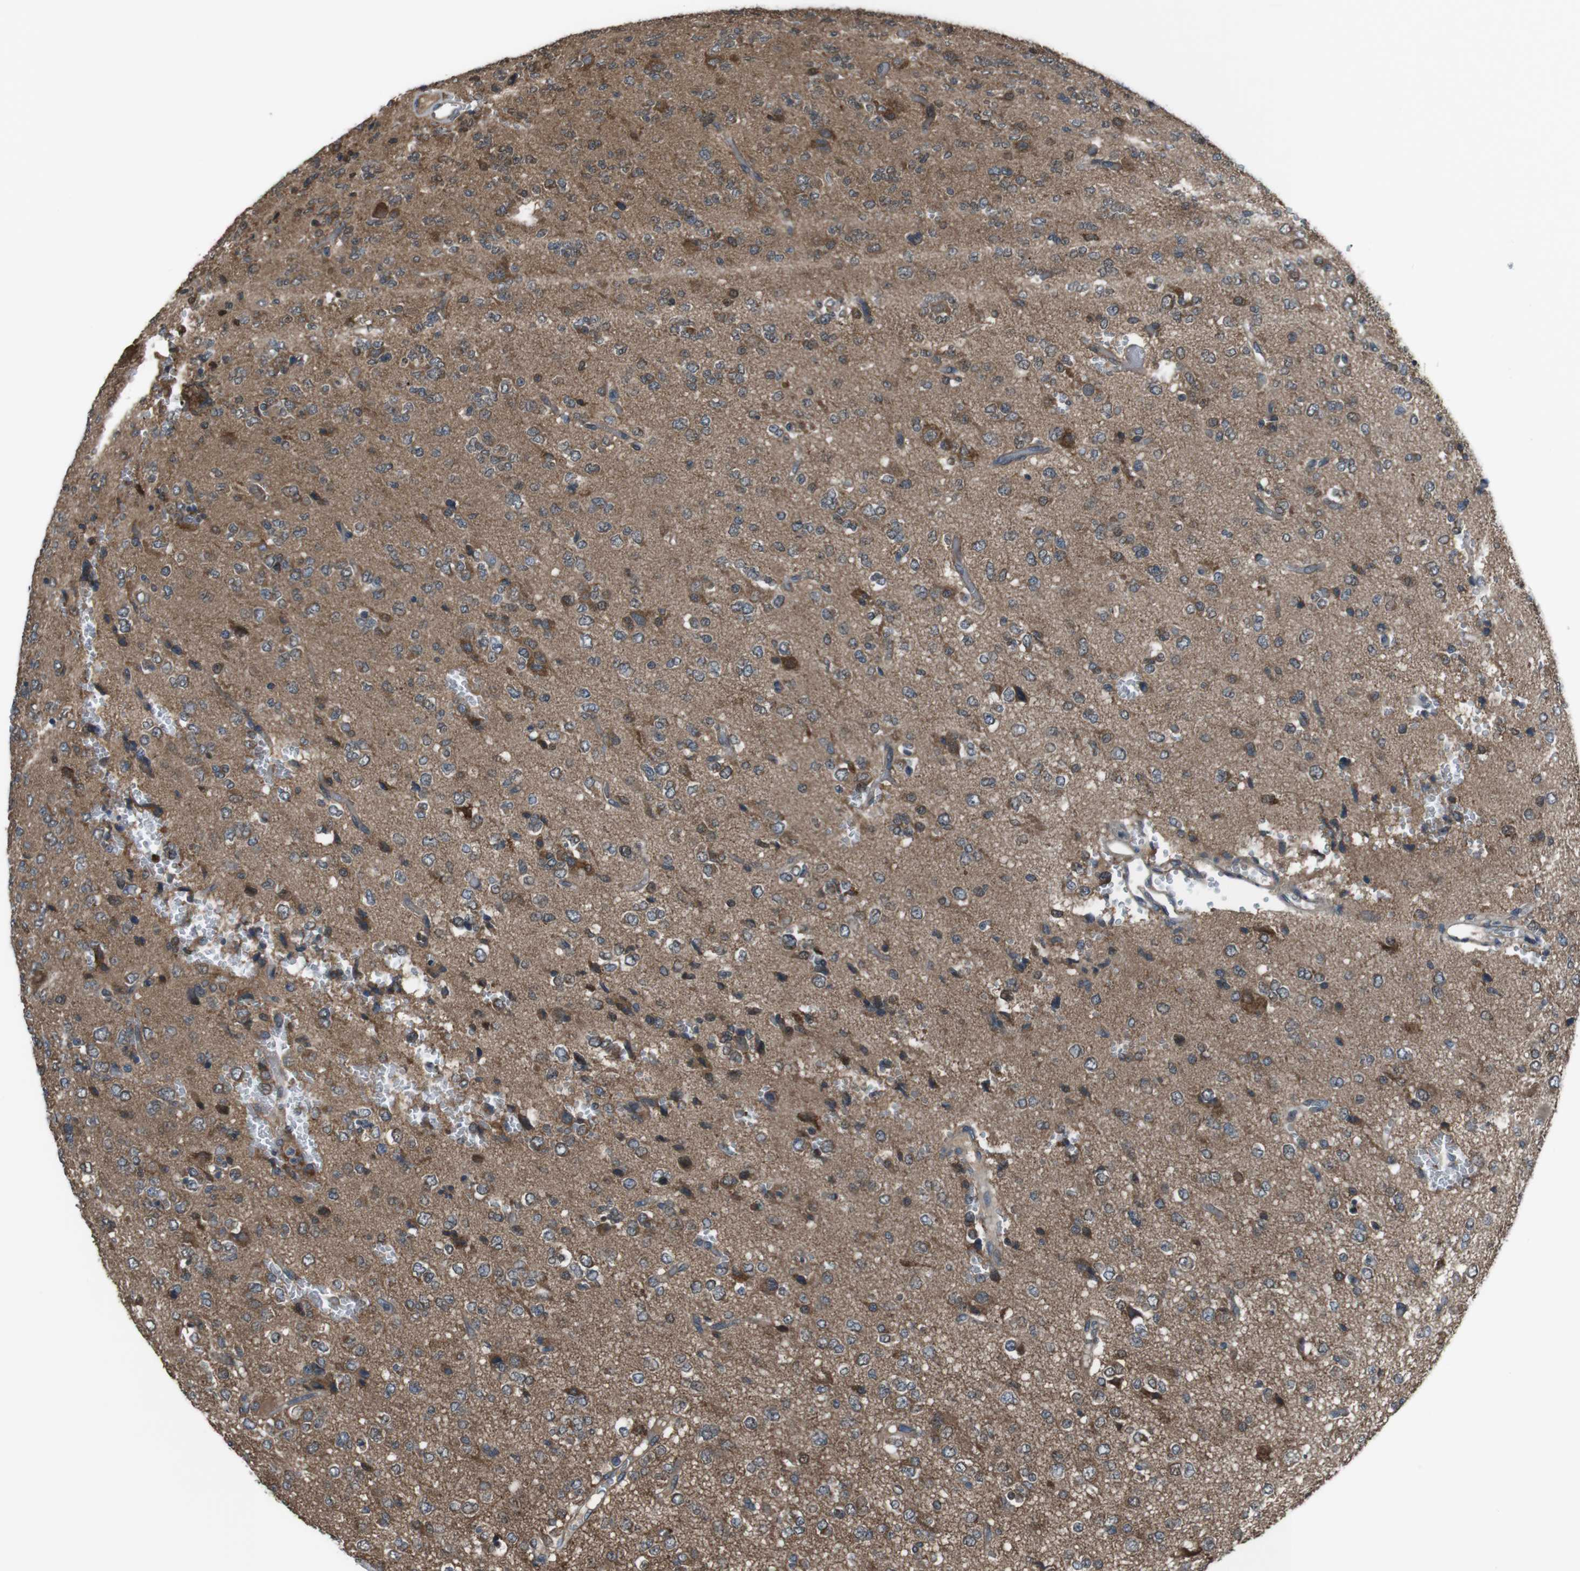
{"staining": {"intensity": "moderate", "quantity": ">75%", "location": "cytoplasmic/membranous"}, "tissue": "glioma", "cell_type": "Tumor cells", "image_type": "cancer", "snomed": [{"axis": "morphology", "description": "Glioma, malignant, Low grade"}, {"axis": "topography", "description": "Brain"}], "caption": "Glioma was stained to show a protein in brown. There is medium levels of moderate cytoplasmic/membranous positivity in about >75% of tumor cells.", "gene": "SSR3", "patient": {"sex": "male", "age": 38}}